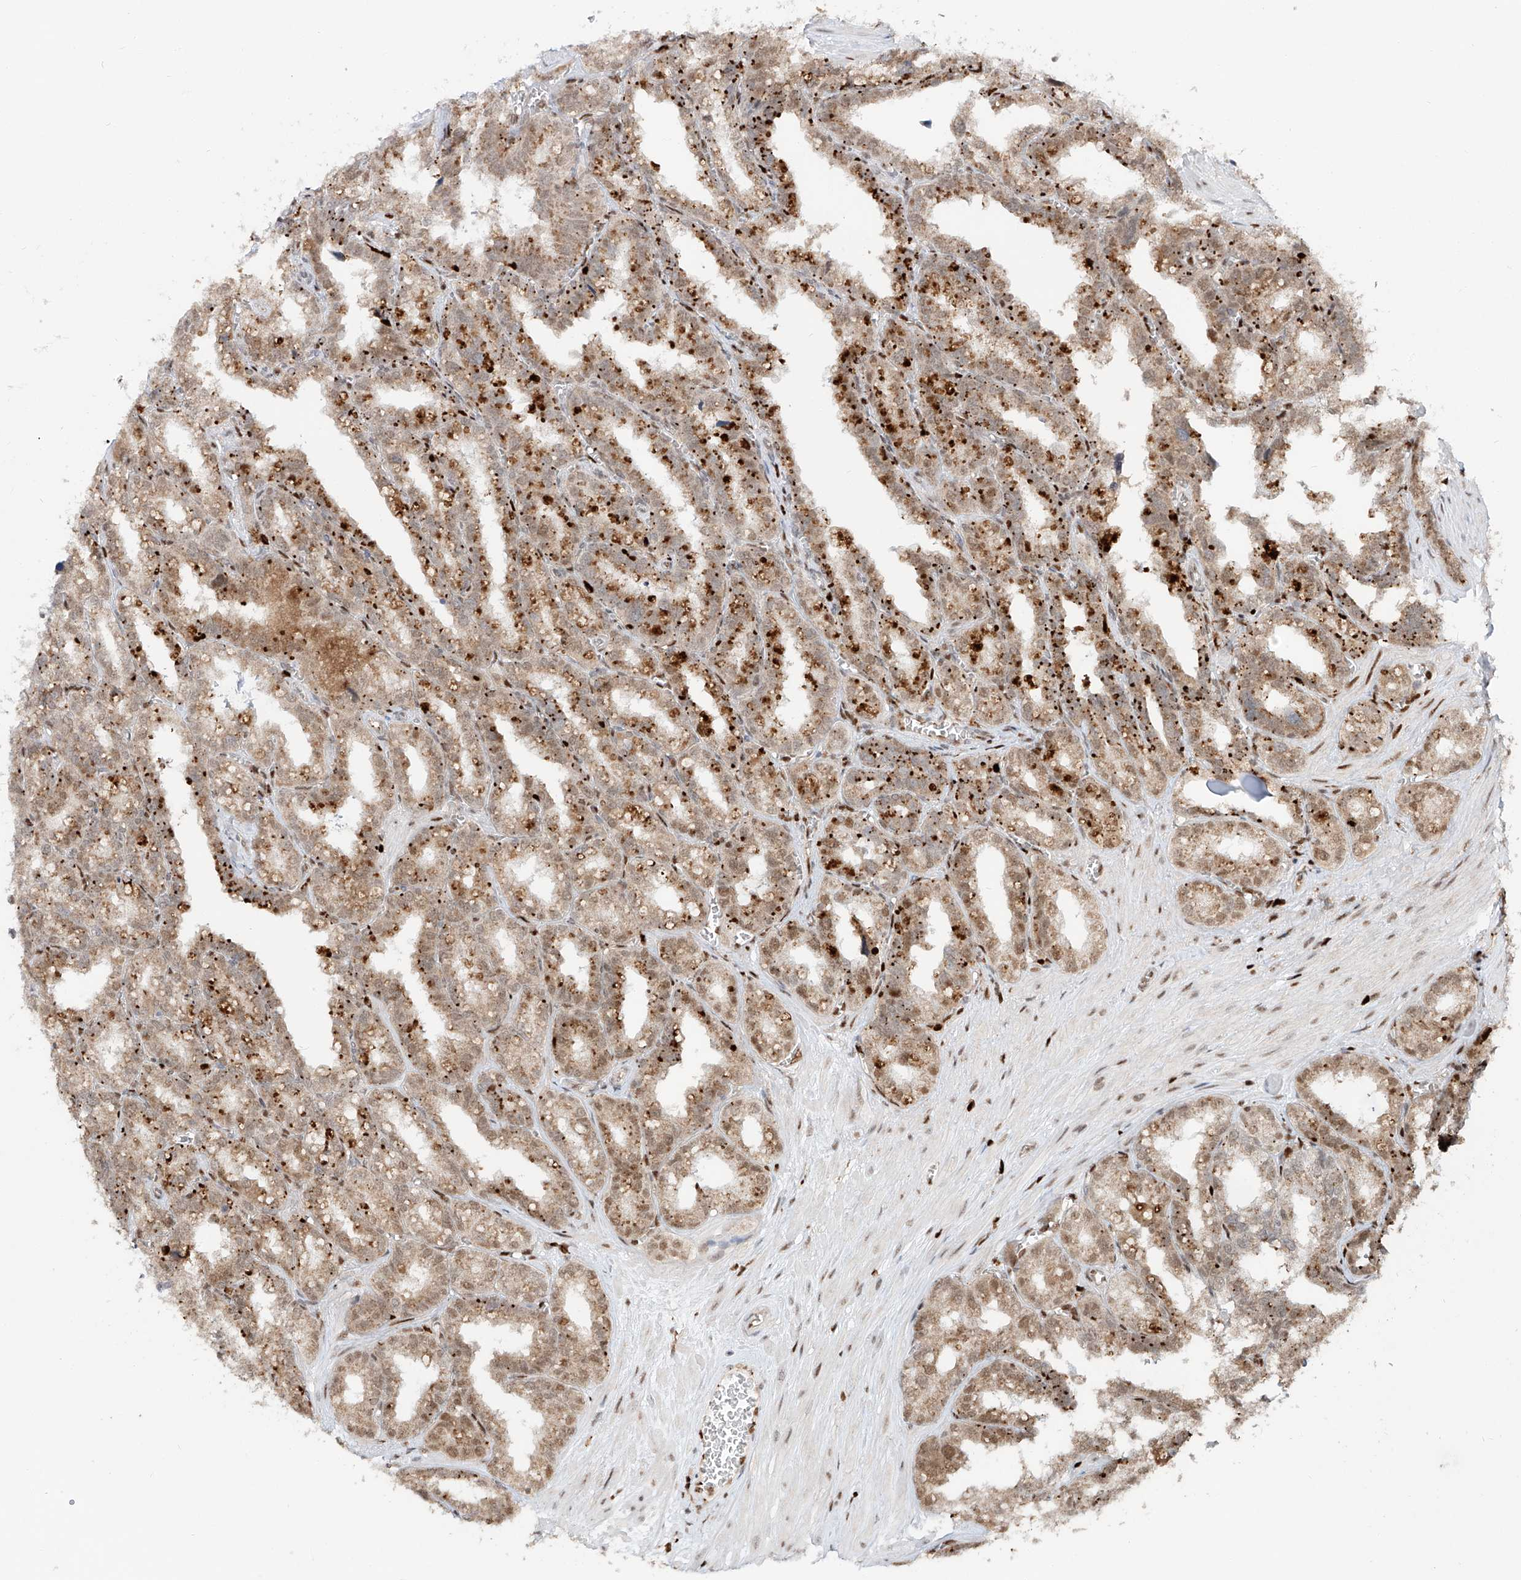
{"staining": {"intensity": "moderate", "quantity": "25%-75%", "location": "cytoplasmic/membranous,nuclear"}, "tissue": "seminal vesicle", "cell_type": "Glandular cells", "image_type": "normal", "snomed": [{"axis": "morphology", "description": "Normal tissue, NOS"}, {"axis": "topography", "description": "Prostate"}, {"axis": "topography", "description": "Seminal veicle"}], "caption": "The micrograph demonstrates immunohistochemical staining of unremarkable seminal vesicle. There is moderate cytoplasmic/membranous,nuclear positivity is seen in approximately 25%-75% of glandular cells. Immunohistochemistry (ihc) stains the protein in brown and the nuclei are stained blue.", "gene": "DZIP1L", "patient": {"sex": "male", "age": 51}}